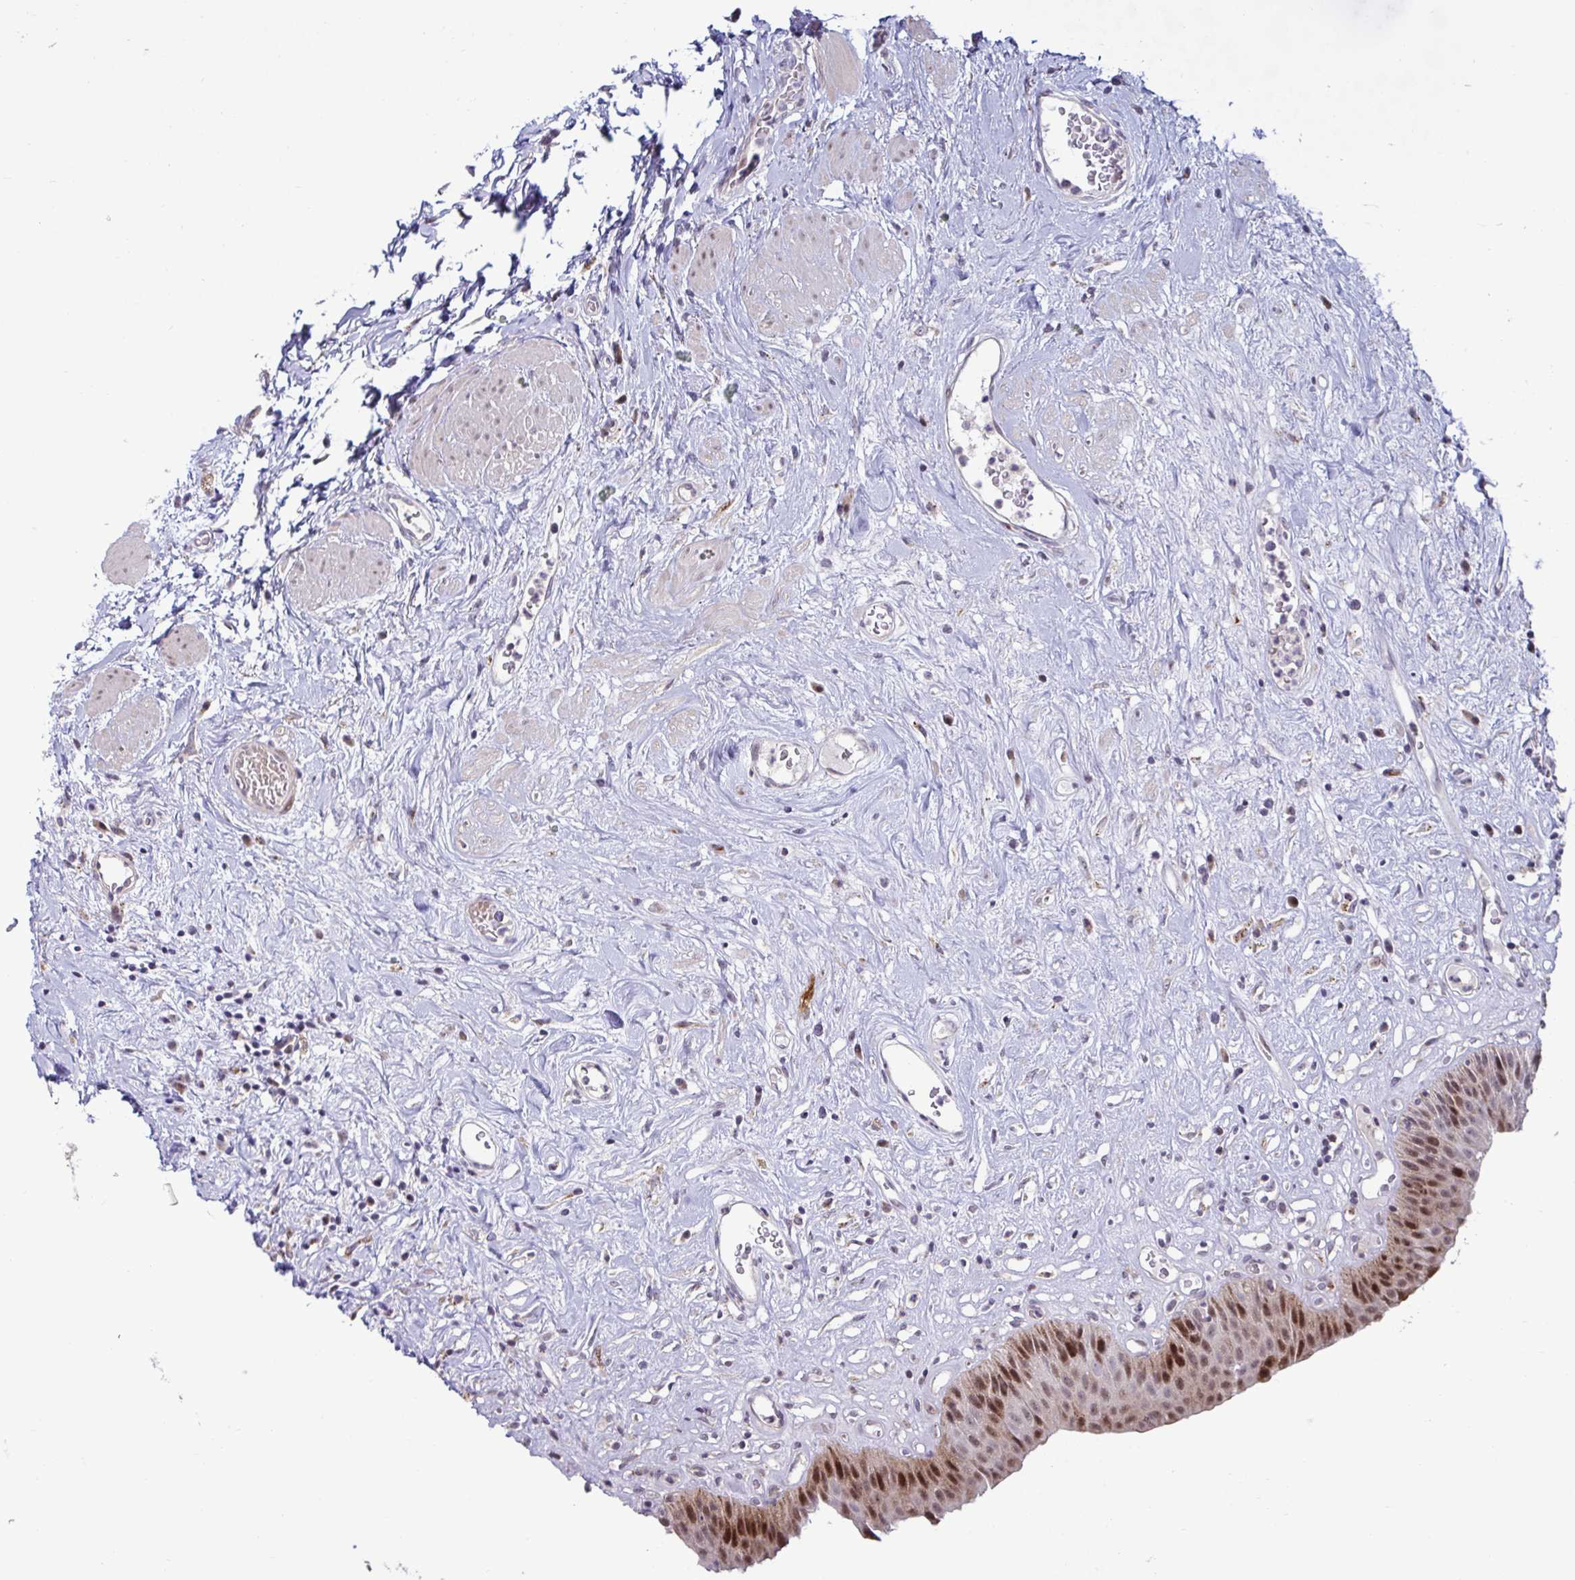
{"staining": {"intensity": "moderate", "quantity": "<25%", "location": "nuclear"}, "tissue": "urinary bladder", "cell_type": "Urothelial cells", "image_type": "normal", "snomed": [{"axis": "morphology", "description": "Normal tissue, NOS"}, {"axis": "topography", "description": "Urinary bladder"}], "caption": "Benign urinary bladder exhibits moderate nuclear staining in approximately <25% of urothelial cells, visualized by immunohistochemistry.", "gene": "DZIP1", "patient": {"sex": "female", "age": 56}}